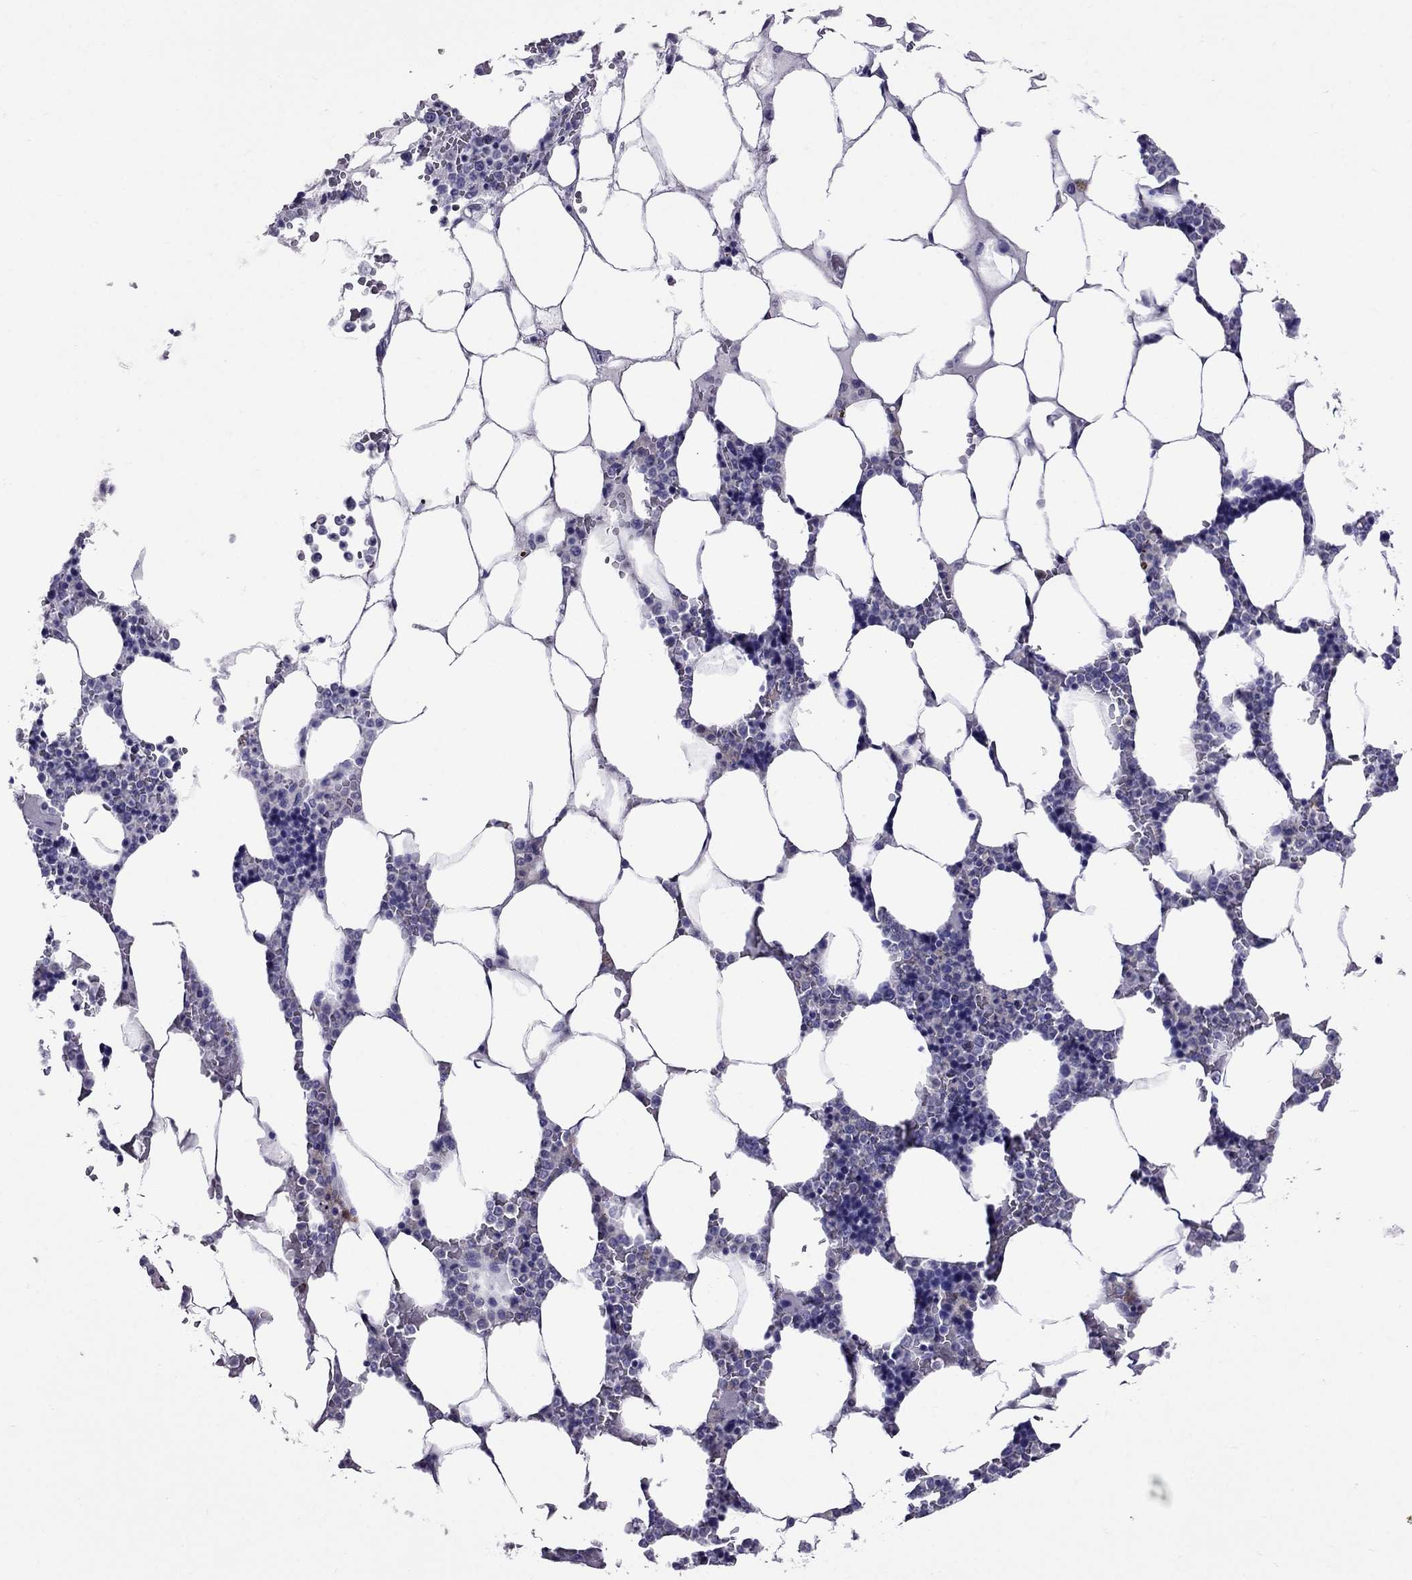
{"staining": {"intensity": "negative", "quantity": "none", "location": "none"}, "tissue": "bone marrow", "cell_type": "Hematopoietic cells", "image_type": "normal", "snomed": [{"axis": "morphology", "description": "Normal tissue, NOS"}, {"axis": "topography", "description": "Bone marrow"}], "caption": "Human bone marrow stained for a protein using immunohistochemistry reveals no positivity in hematopoietic cells.", "gene": "OXCT2", "patient": {"sex": "male", "age": 63}}